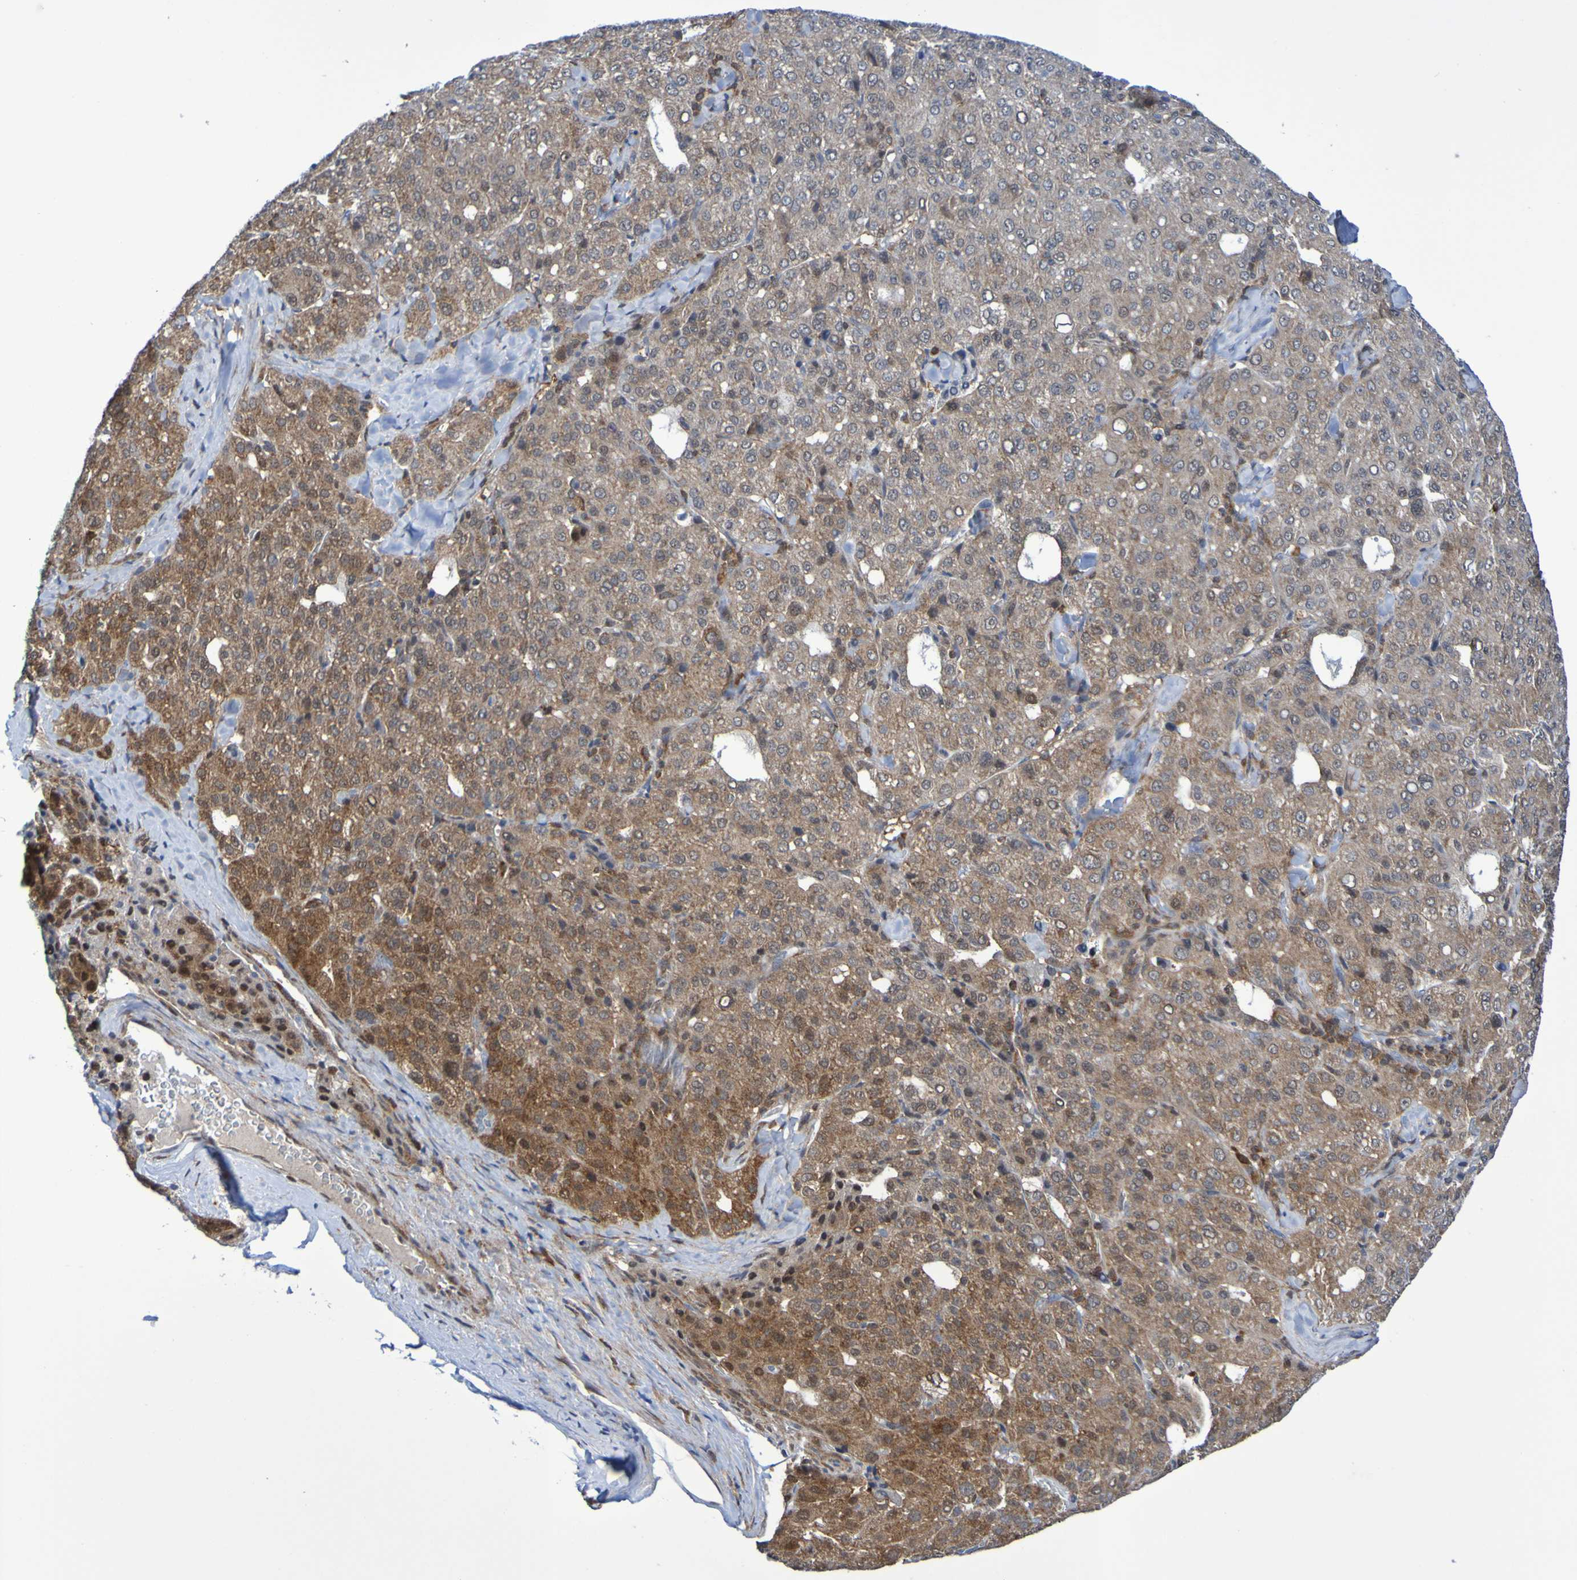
{"staining": {"intensity": "moderate", "quantity": ">75%", "location": "cytoplasmic/membranous"}, "tissue": "liver cancer", "cell_type": "Tumor cells", "image_type": "cancer", "snomed": [{"axis": "morphology", "description": "Carcinoma, Hepatocellular, NOS"}, {"axis": "topography", "description": "Liver"}], "caption": "Immunohistochemical staining of human liver hepatocellular carcinoma exhibits medium levels of moderate cytoplasmic/membranous protein positivity in about >75% of tumor cells.", "gene": "ATIC", "patient": {"sex": "male", "age": 65}}